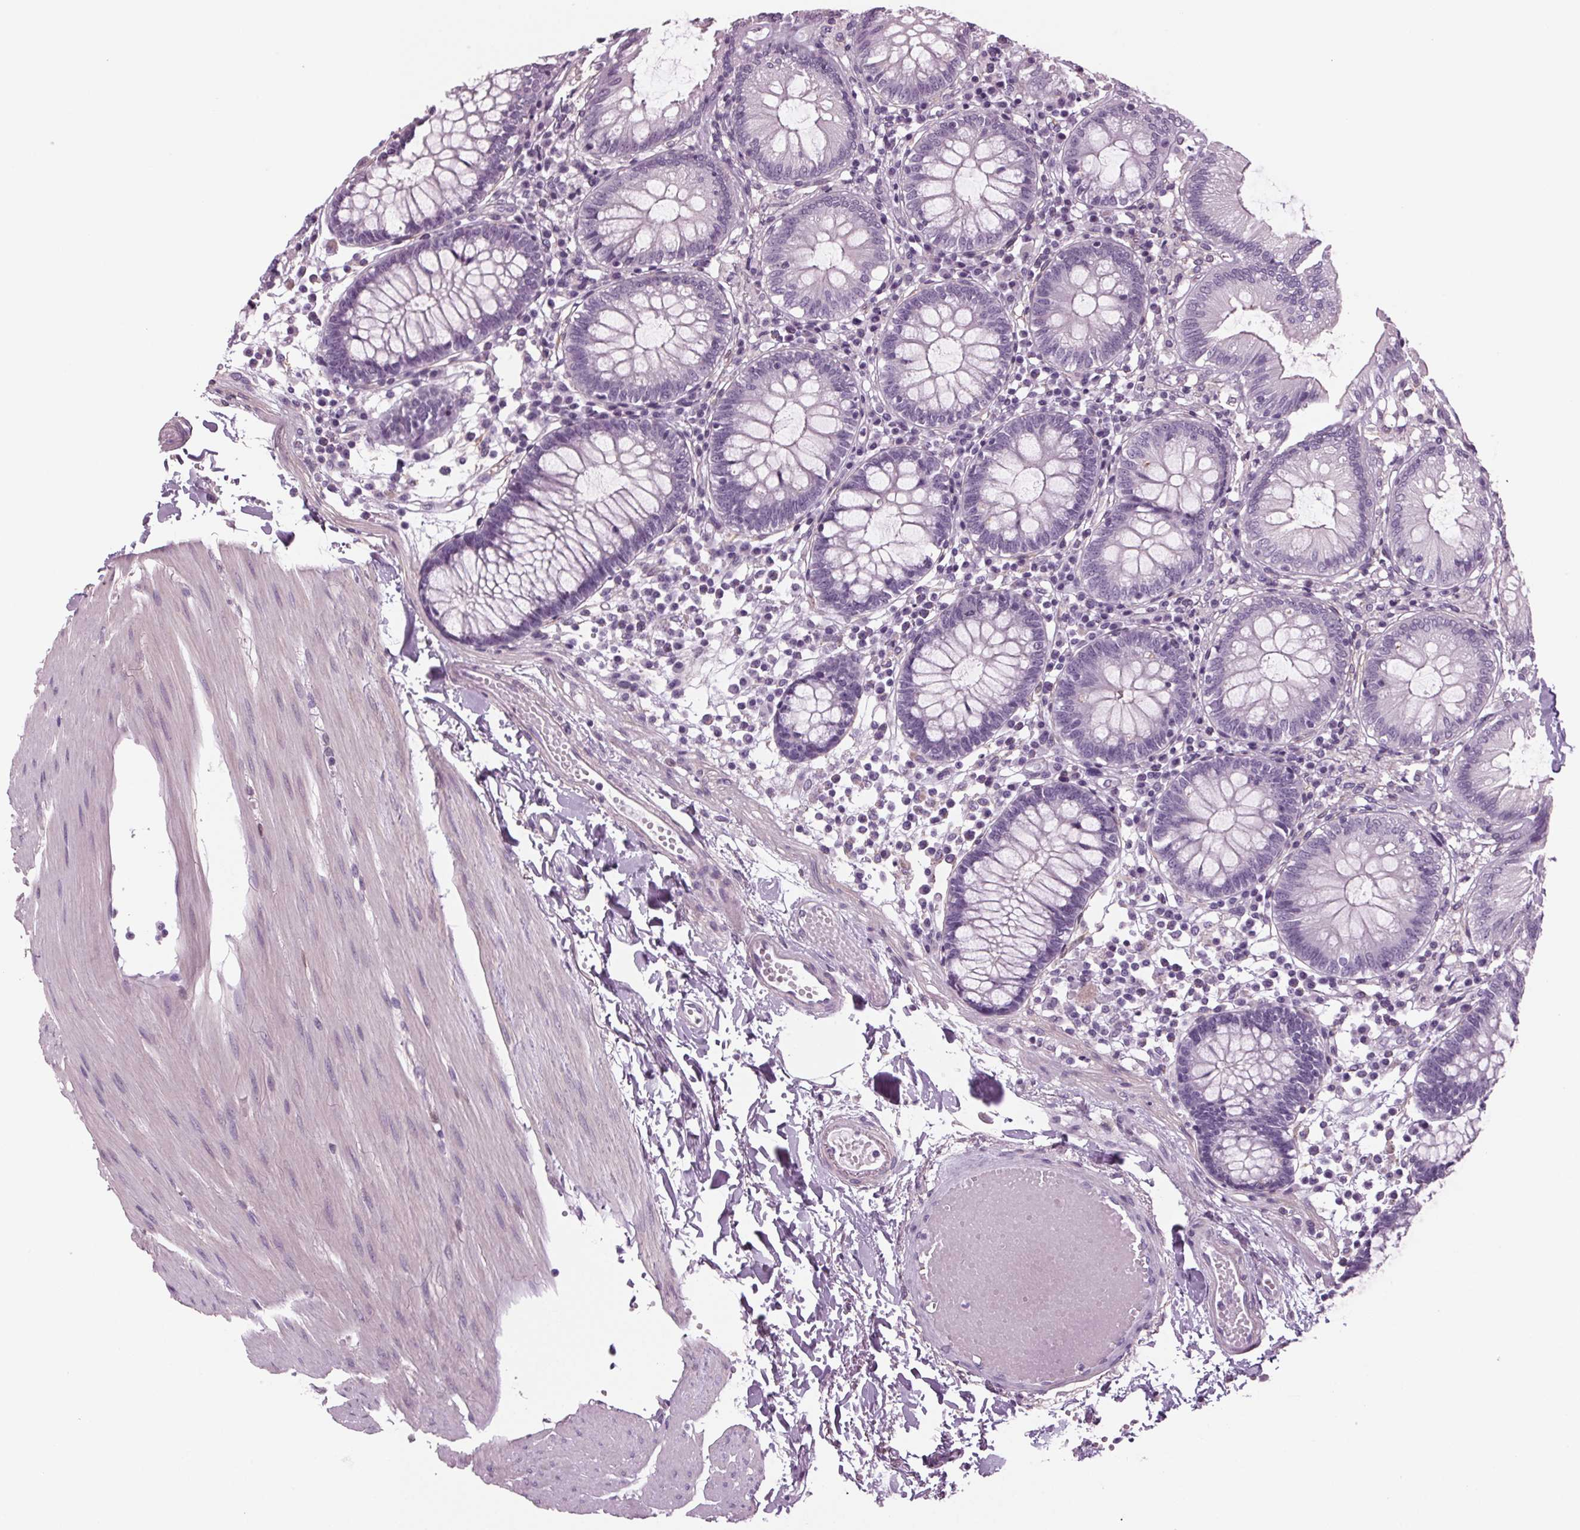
{"staining": {"intensity": "negative", "quantity": "none", "location": "none"}, "tissue": "colon", "cell_type": "Endothelial cells", "image_type": "normal", "snomed": [{"axis": "morphology", "description": "Normal tissue, NOS"}, {"axis": "morphology", "description": "Adenocarcinoma, NOS"}, {"axis": "topography", "description": "Colon"}], "caption": "This is an immunohistochemistry (IHC) photomicrograph of benign human colon. There is no positivity in endothelial cells.", "gene": "BHLHE22", "patient": {"sex": "male", "age": 83}}